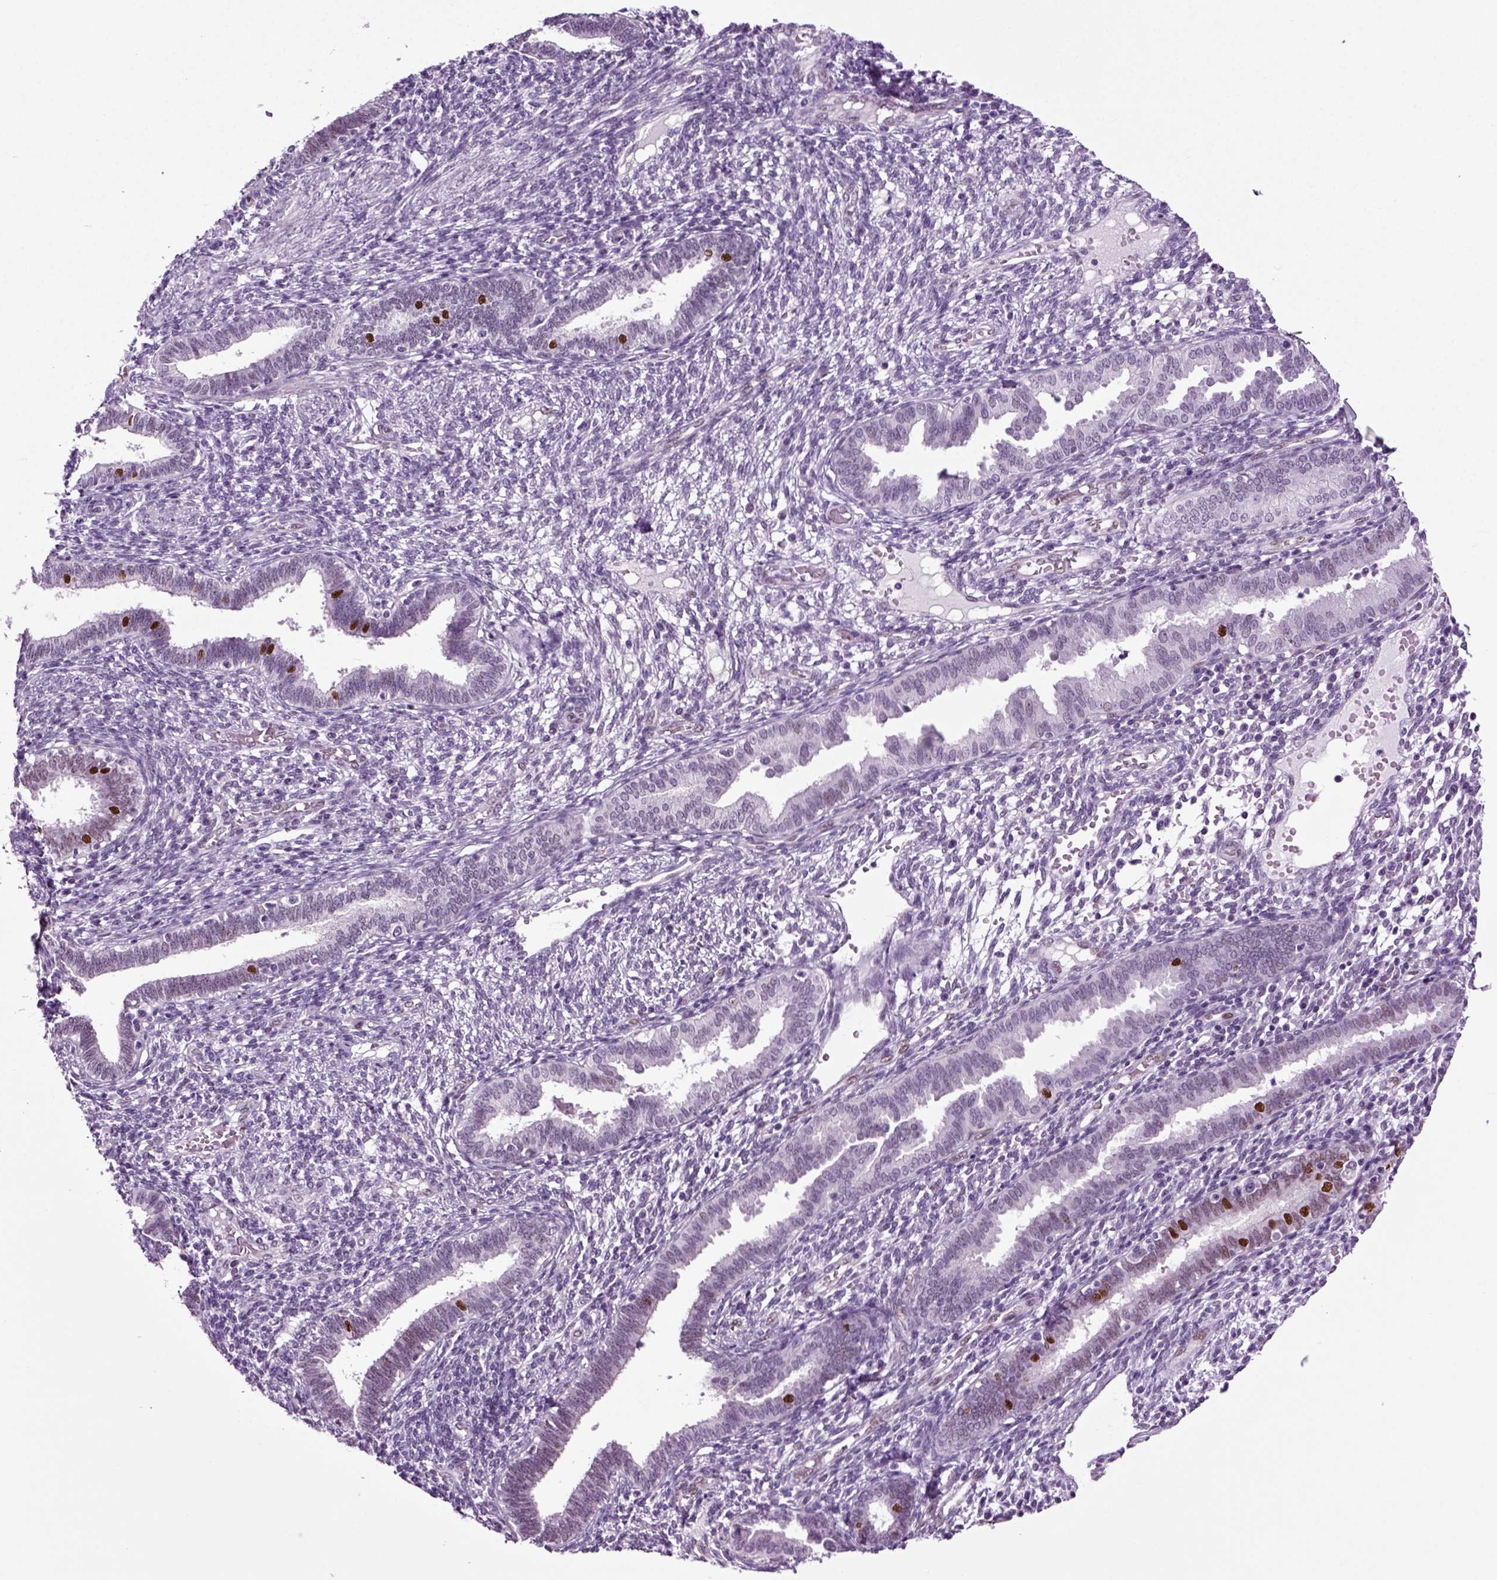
{"staining": {"intensity": "negative", "quantity": "none", "location": "none"}, "tissue": "endometrium", "cell_type": "Cells in endometrial stroma", "image_type": "normal", "snomed": [{"axis": "morphology", "description": "Normal tissue, NOS"}, {"axis": "topography", "description": "Endometrium"}], "caption": "IHC histopathology image of unremarkable human endometrium stained for a protein (brown), which demonstrates no staining in cells in endometrial stroma.", "gene": "RFX3", "patient": {"sex": "female", "age": 42}}